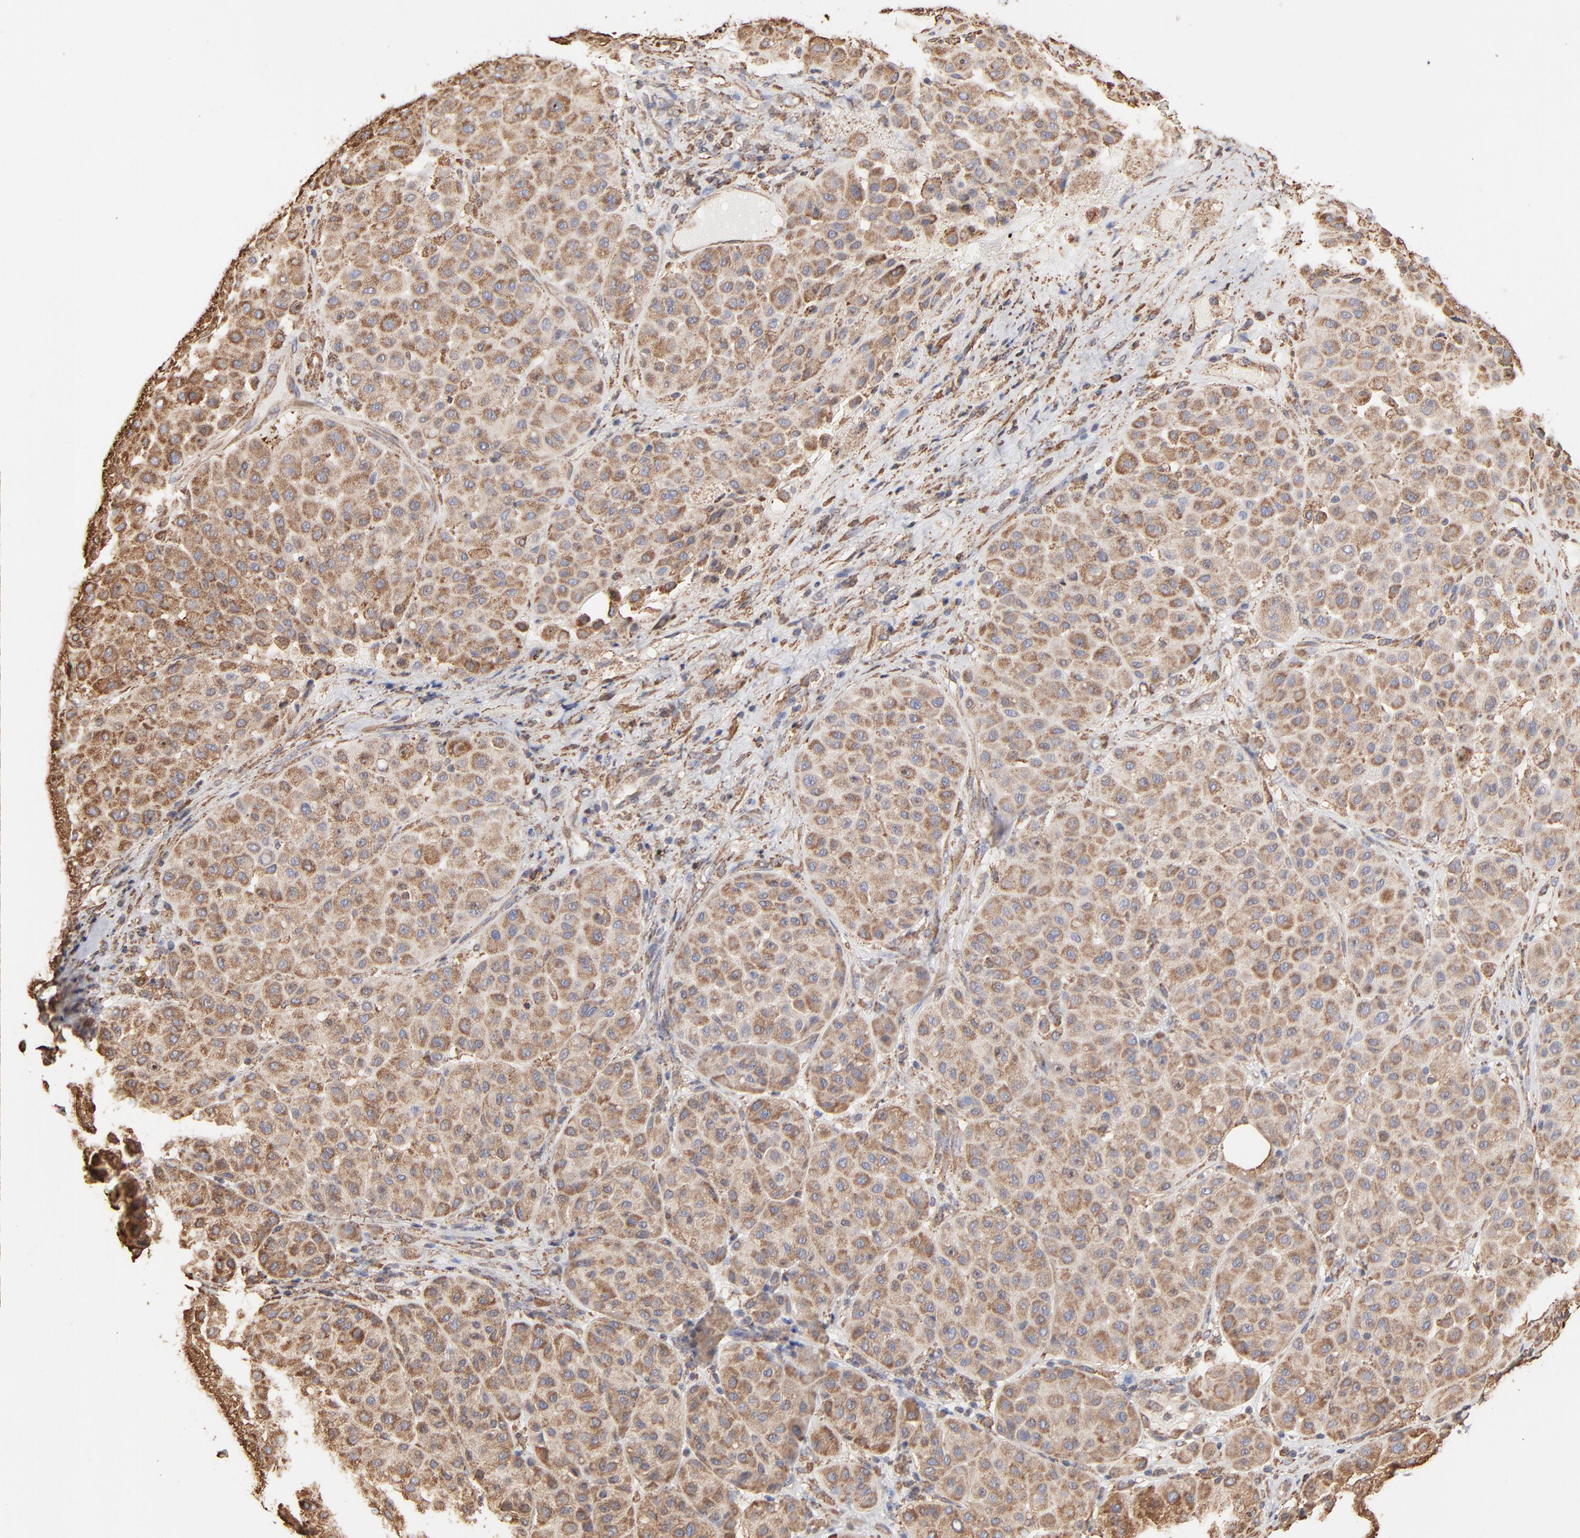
{"staining": {"intensity": "moderate", "quantity": ">75%", "location": "cytoplasmic/membranous"}, "tissue": "melanoma", "cell_type": "Tumor cells", "image_type": "cancer", "snomed": [{"axis": "morphology", "description": "Normal tissue, NOS"}, {"axis": "morphology", "description": "Malignant melanoma, Metastatic site"}, {"axis": "topography", "description": "Skin"}], "caption": "A histopathology image of human malignant melanoma (metastatic site) stained for a protein shows moderate cytoplasmic/membranous brown staining in tumor cells.", "gene": "PDIA3", "patient": {"sex": "male", "age": 41}}